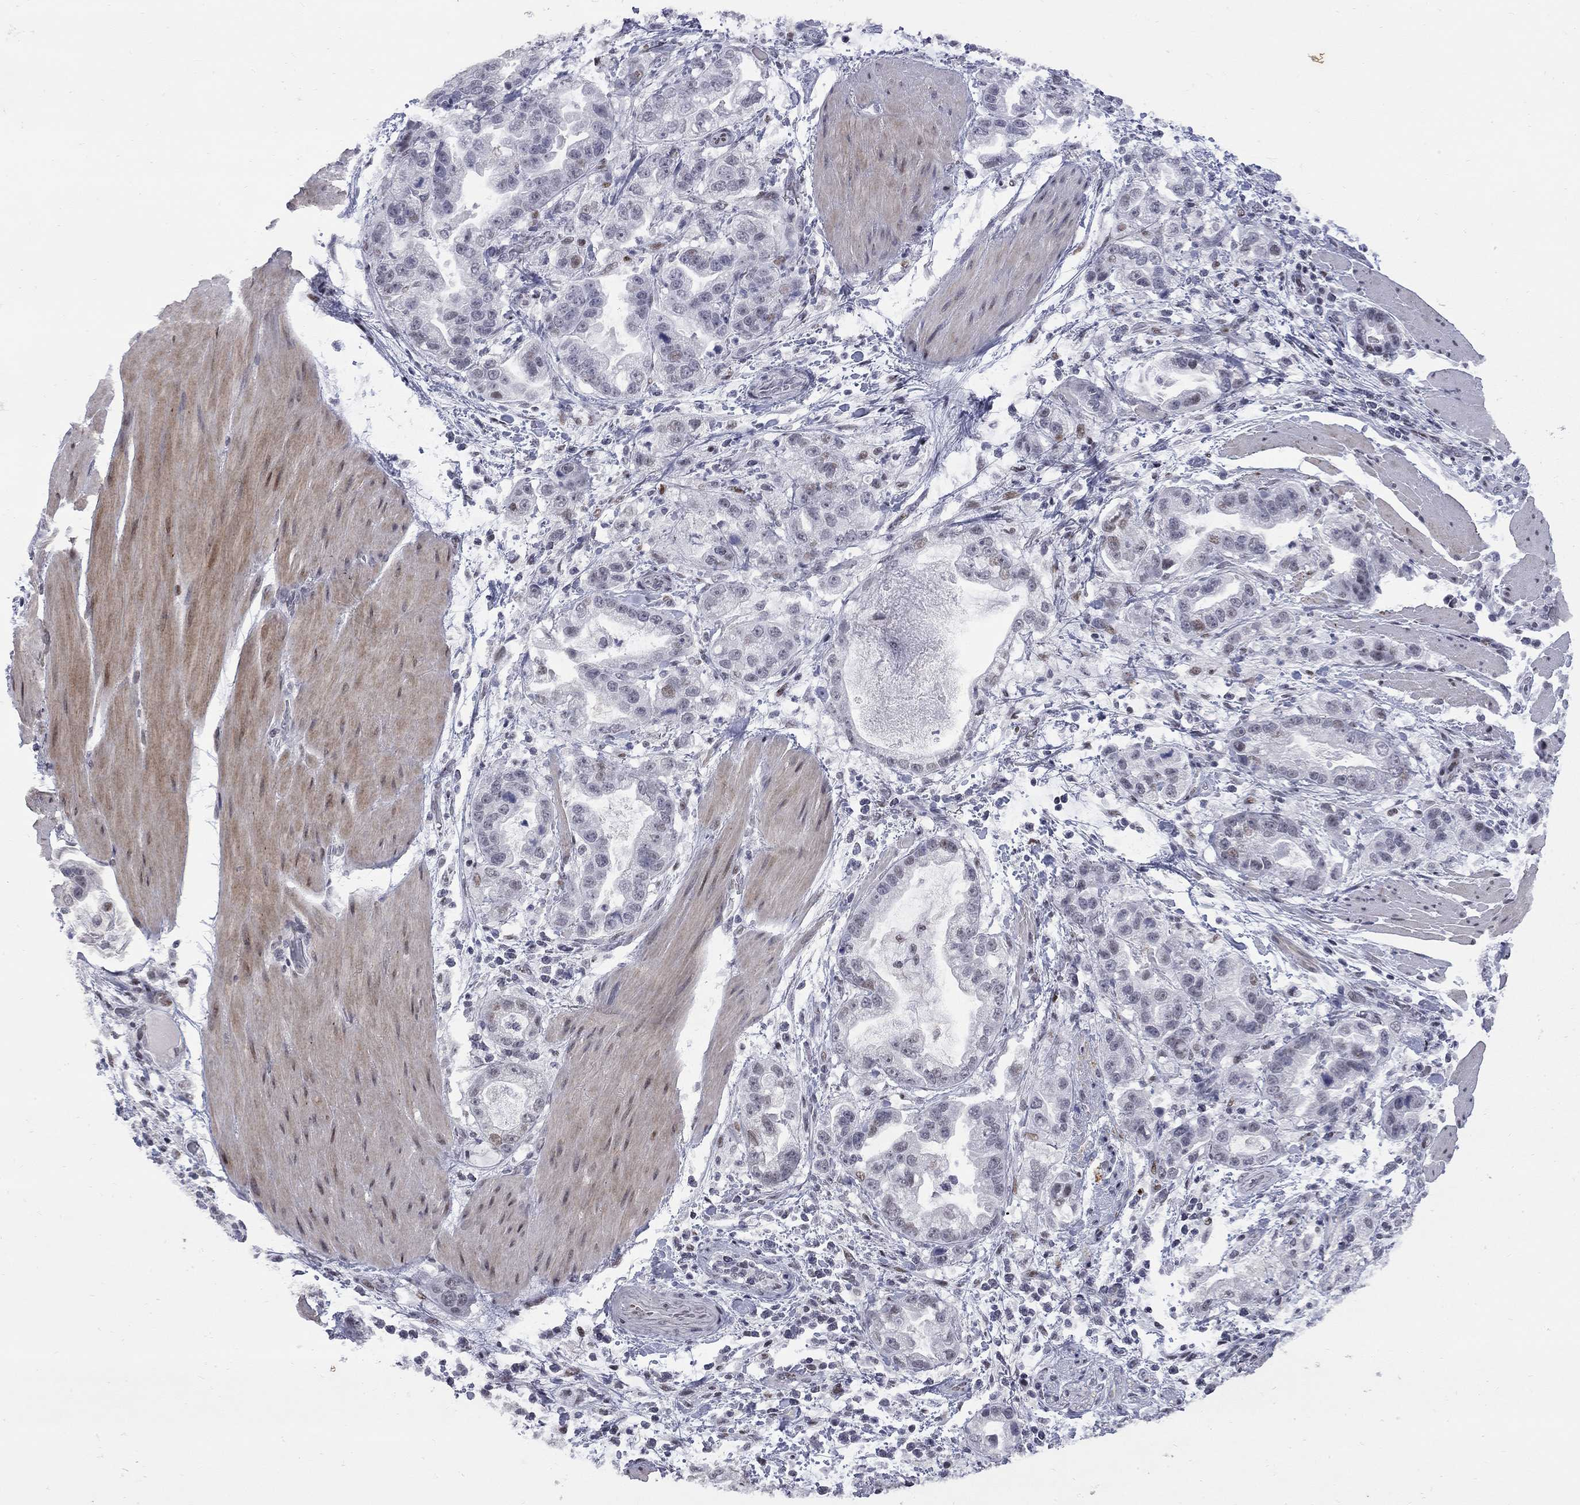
{"staining": {"intensity": "moderate", "quantity": "<25%", "location": "nuclear"}, "tissue": "stomach cancer", "cell_type": "Tumor cells", "image_type": "cancer", "snomed": [{"axis": "morphology", "description": "Adenocarcinoma, NOS"}, {"axis": "topography", "description": "Stomach"}], "caption": "Moderate nuclear staining for a protein is identified in approximately <25% of tumor cells of stomach adenocarcinoma using immunohistochemistry.", "gene": "ZNF154", "patient": {"sex": "male", "age": 59}}